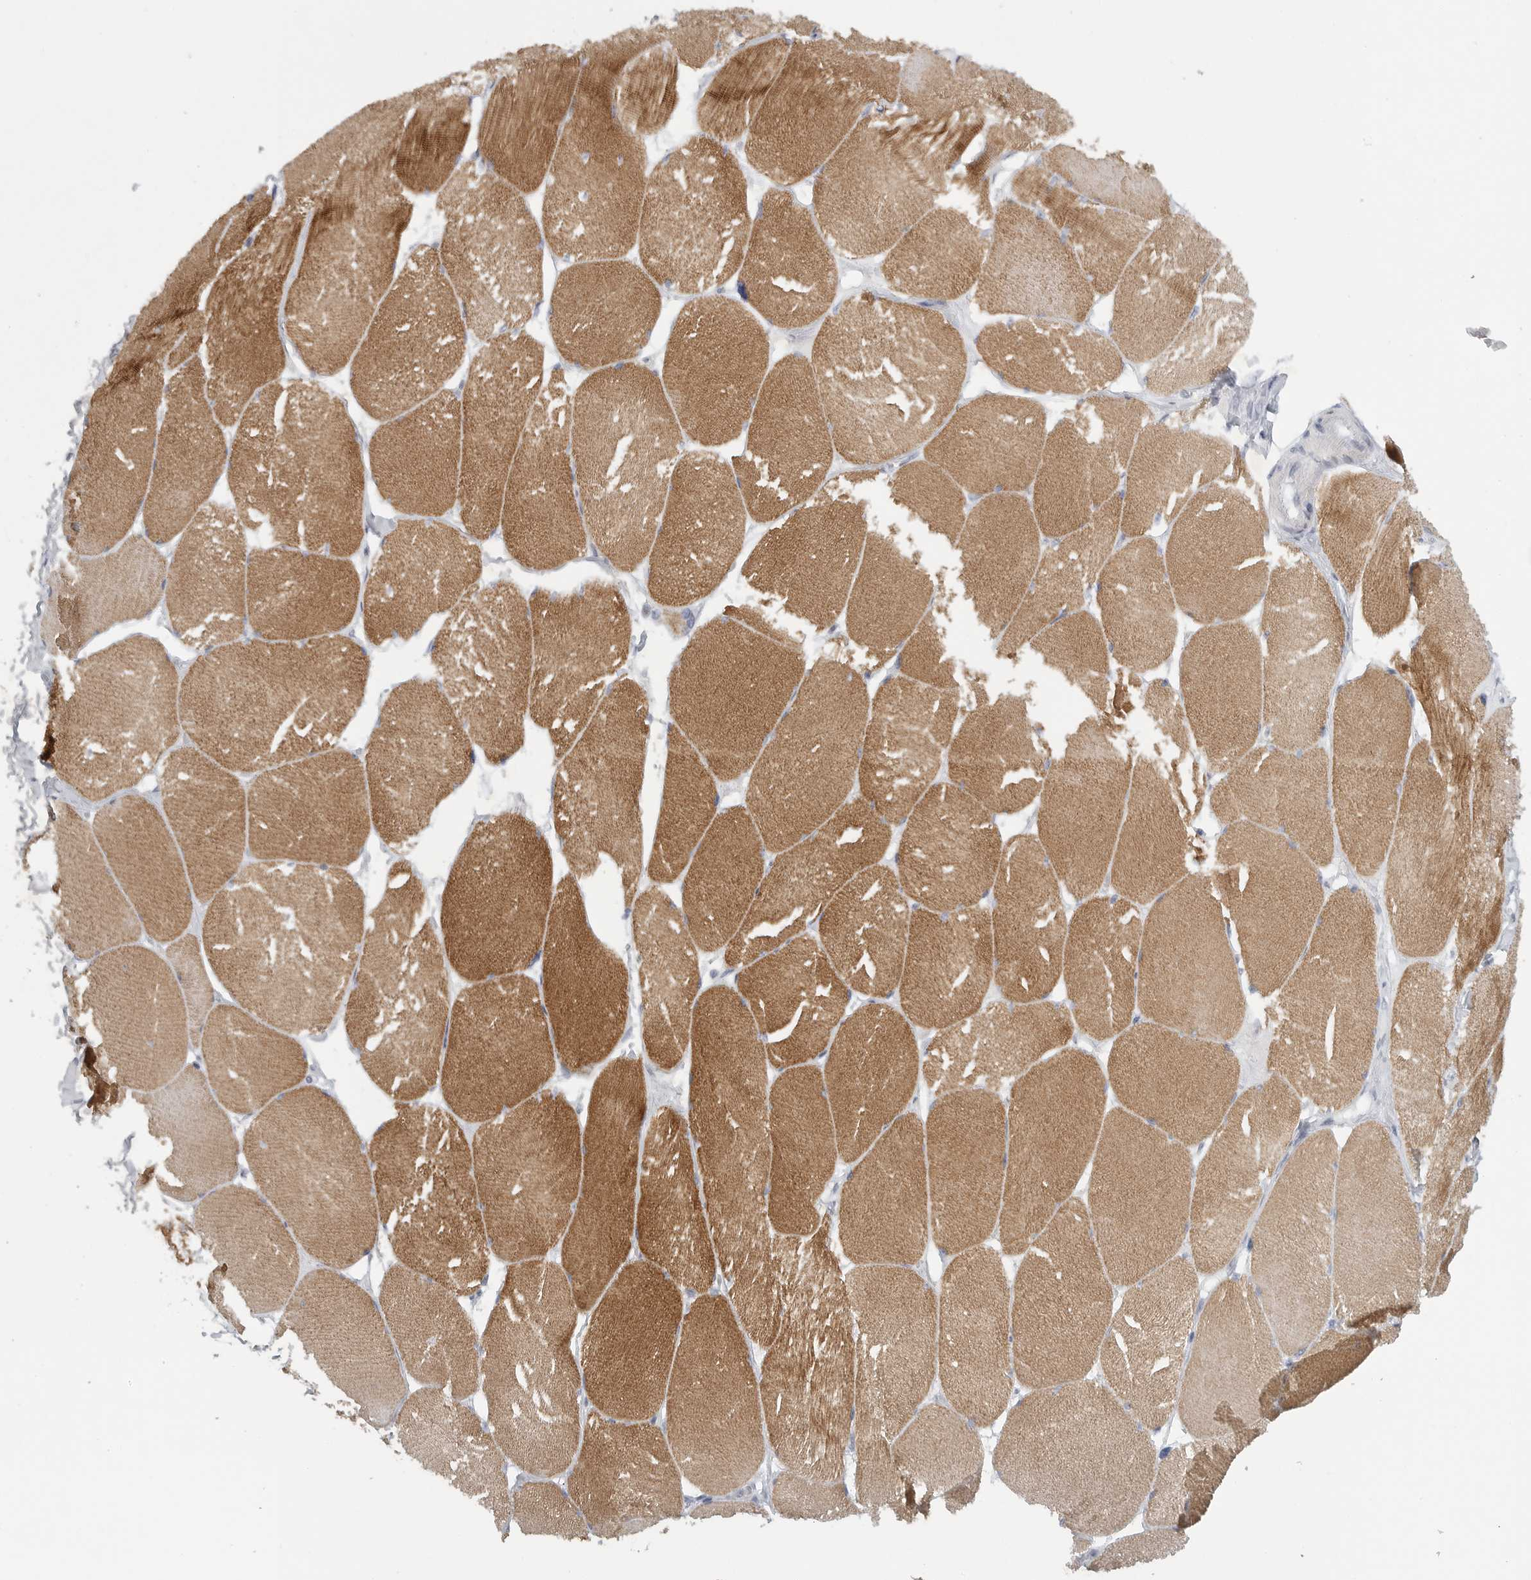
{"staining": {"intensity": "moderate", "quantity": ">75%", "location": "cytoplasmic/membranous"}, "tissue": "skeletal muscle", "cell_type": "Myocytes", "image_type": "normal", "snomed": [{"axis": "morphology", "description": "Normal tissue, NOS"}, {"axis": "topography", "description": "Skin"}, {"axis": "topography", "description": "Skeletal muscle"}], "caption": "Benign skeletal muscle demonstrates moderate cytoplasmic/membranous staining in about >75% of myocytes The staining was performed using DAB (3,3'-diaminobenzidine) to visualize the protein expression in brown, while the nuclei were stained in blue with hematoxylin (Magnification: 20x)..", "gene": "TNR", "patient": {"sex": "male", "age": 83}}